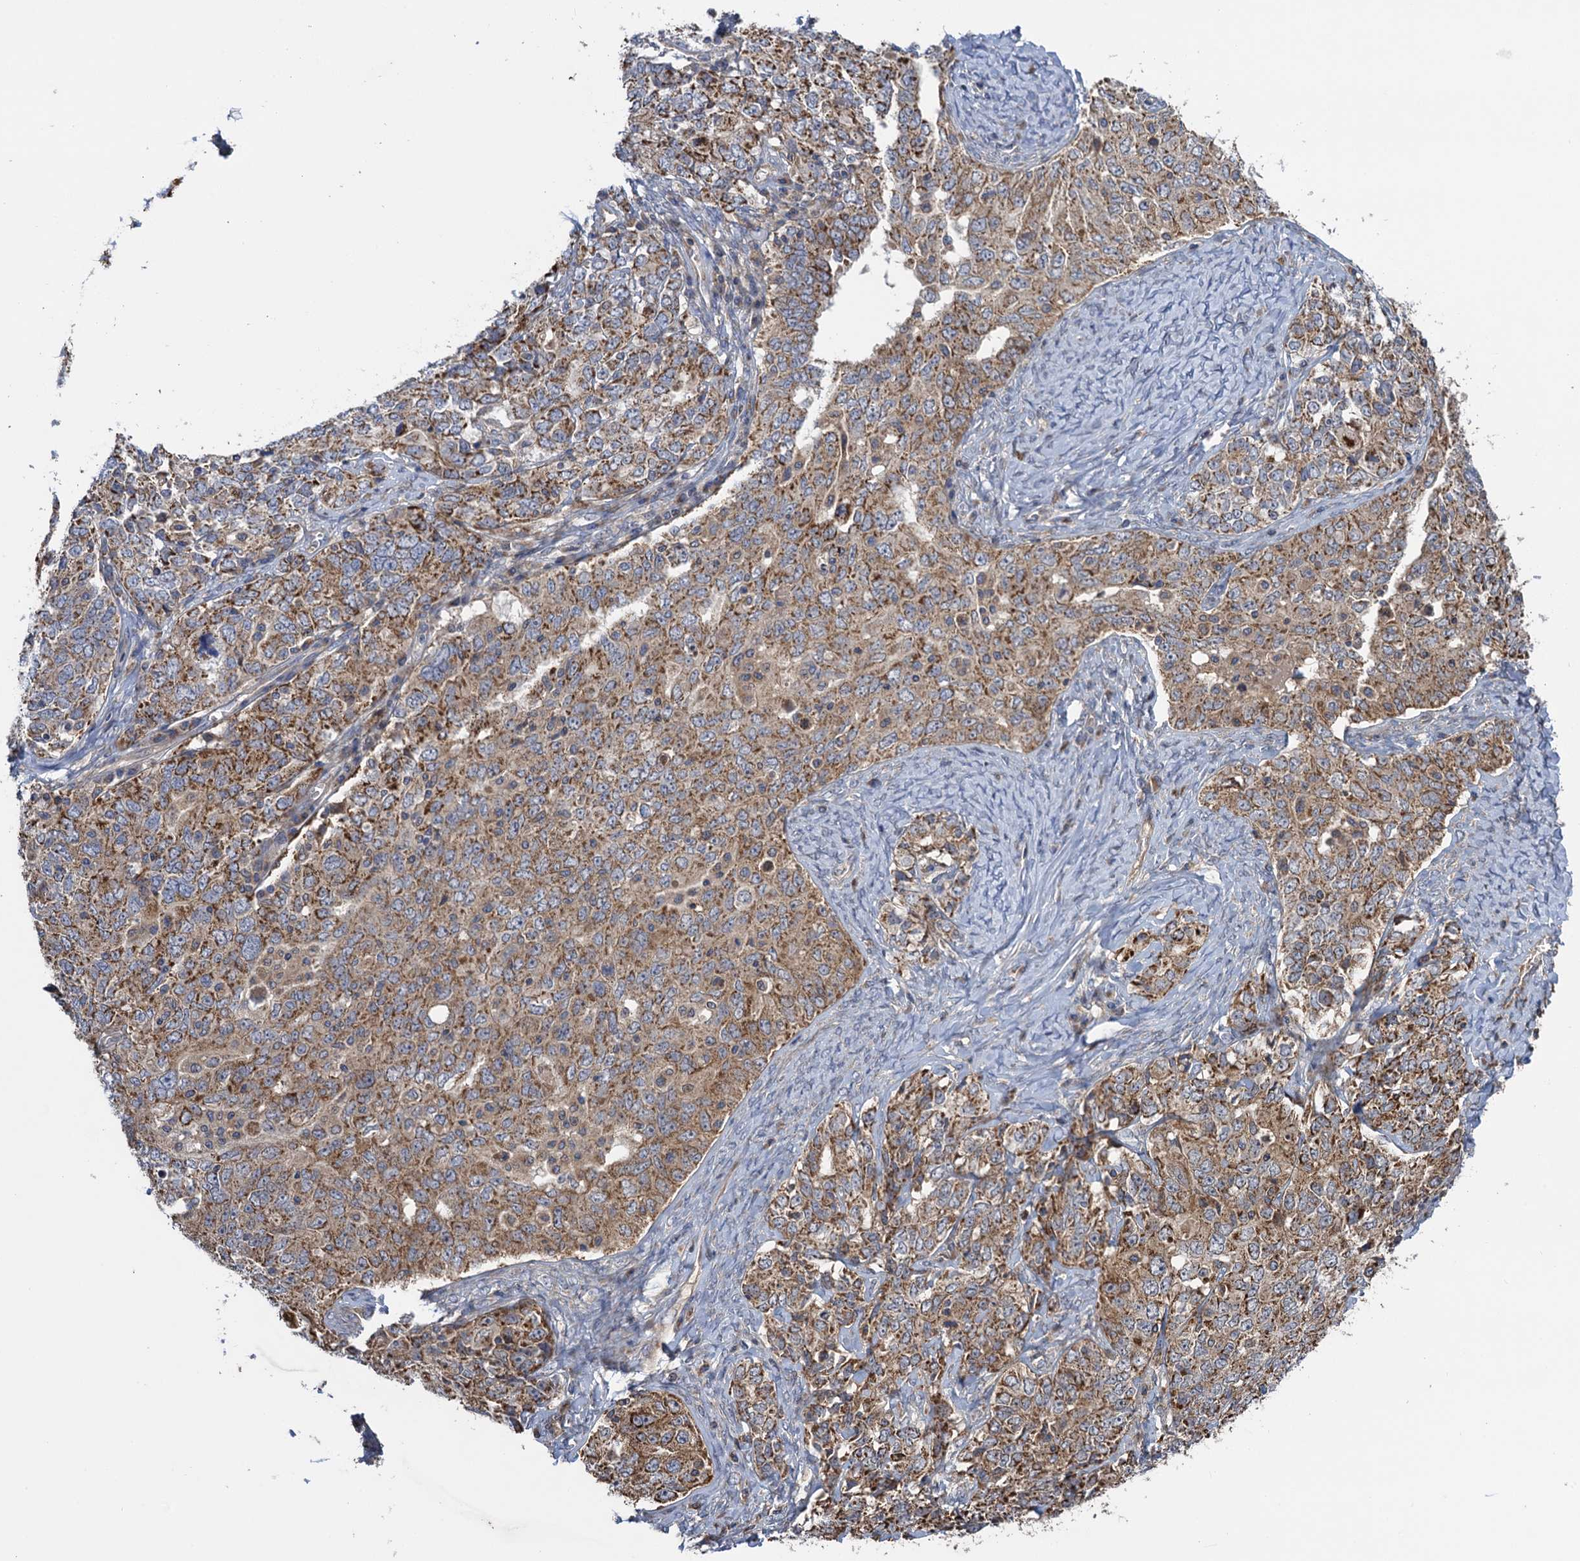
{"staining": {"intensity": "moderate", "quantity": "25%-75%", "location": "cytoplasmic/membranous"}, "tissue": "ovarian cancer", "cell_type": "Tumor cells", "image_type": "cancer", "snomed": [{"axis": "morphology", "description": "Carcinoma, endometroid"}, {"axis": "topography", "description": "Ovary"}], "caption": "Tumor cells demonstrate moderate cytoplasmic/membranous expression in about 25%-75% of cells in endometroid carcinoma (ovarian).", "gene": "WDR88", "patient": {"sex": "female", "age": 62}}